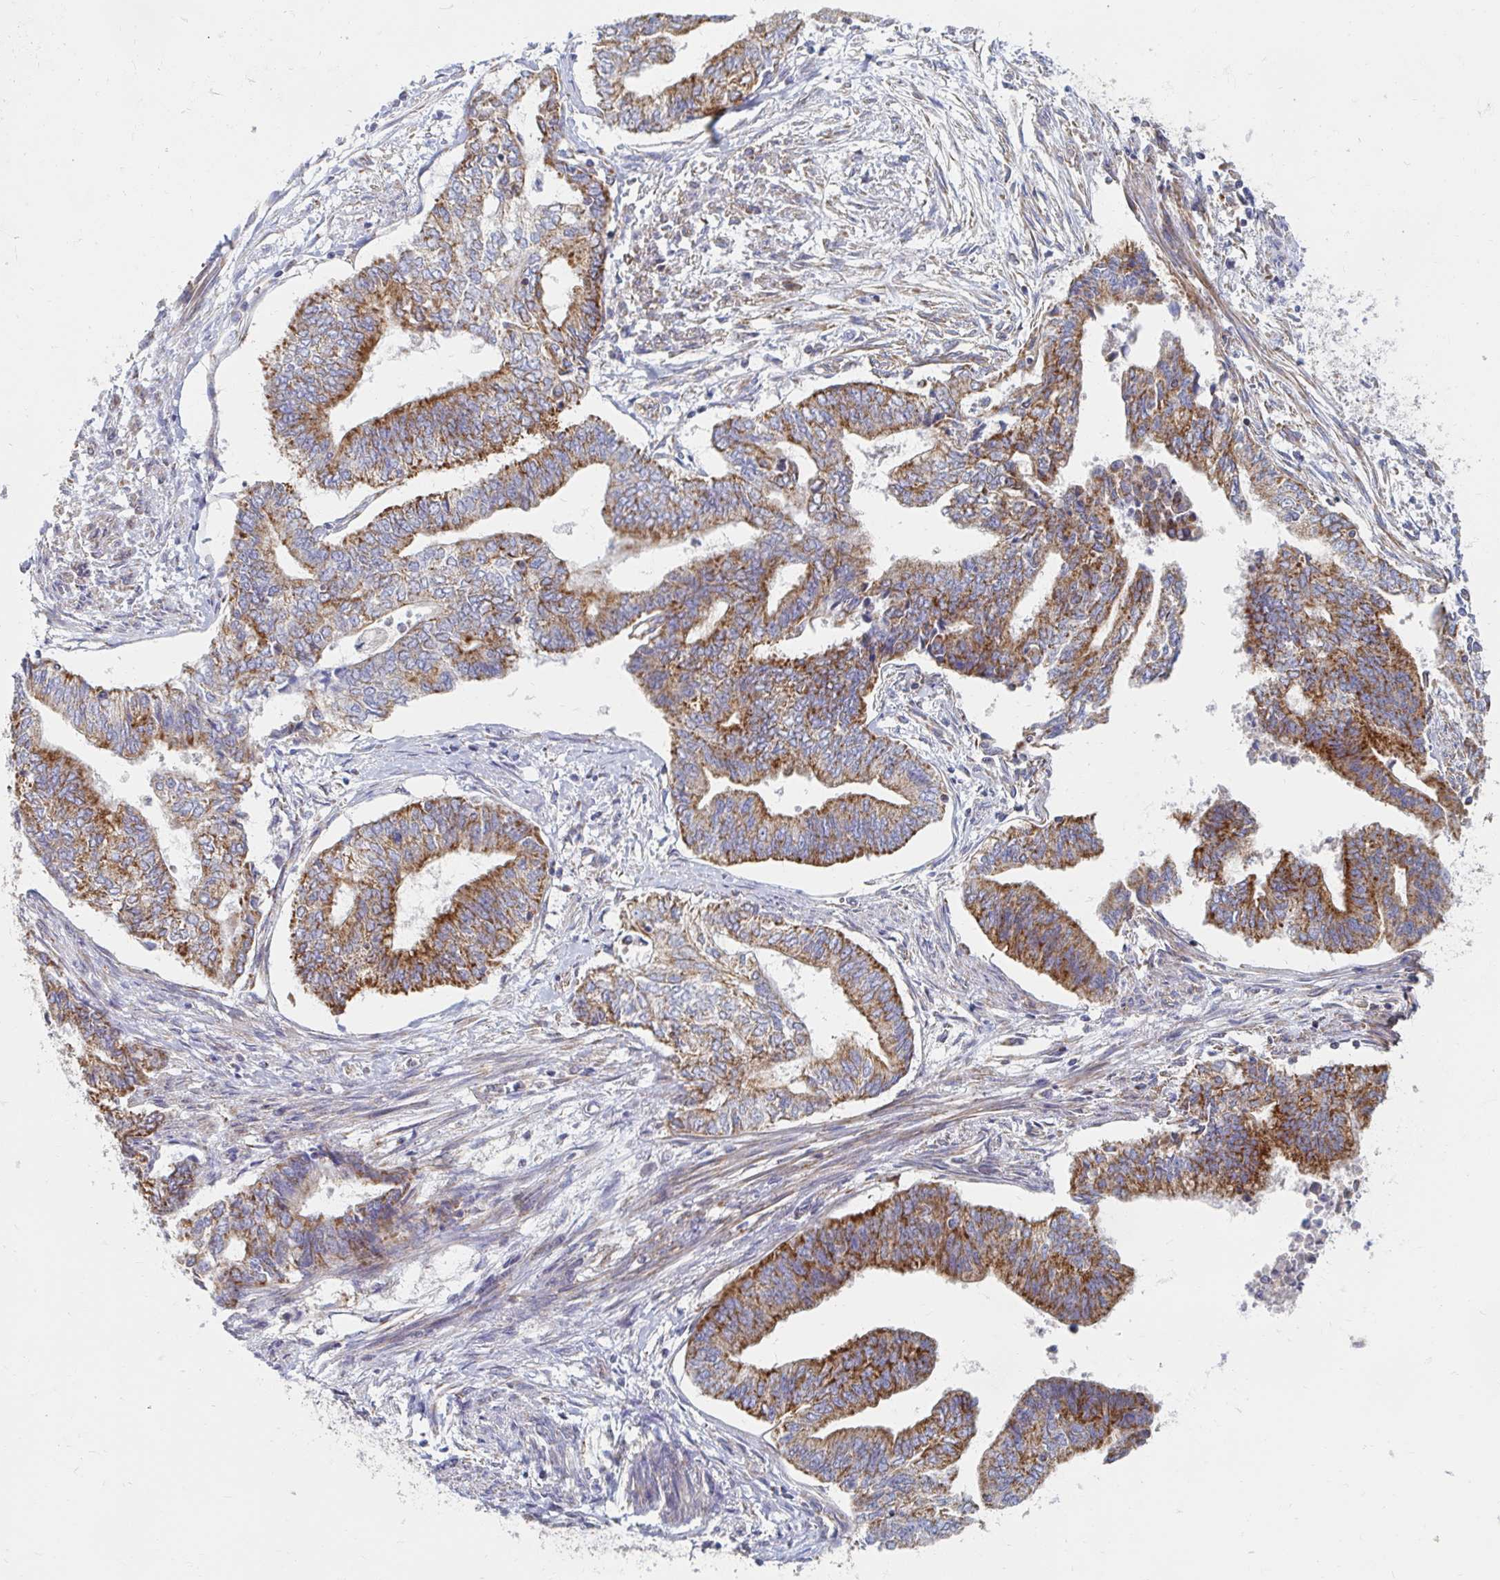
{"staining": {"intensity": "strong", "quantity": ">75%", "location": "cytoplasmic/membranous"}, "tissue": "endometrial cancer", "cell_type": "Tumor cells", "image_type": "cancer", "snomed": [{"axis": "morphology", "description": "Adenocarcinoma, NOS"}, {"axis": "topography", "description": "Endometrium"}], "caption": "Protein expression analysis of human endometrial cancer (adenocarcinoma) reveals strong cytoplasmic/membranous staining in about >75% of tumor cells.", "gene": "MAVS", "patient": {"sex": "female", "age": 65}}